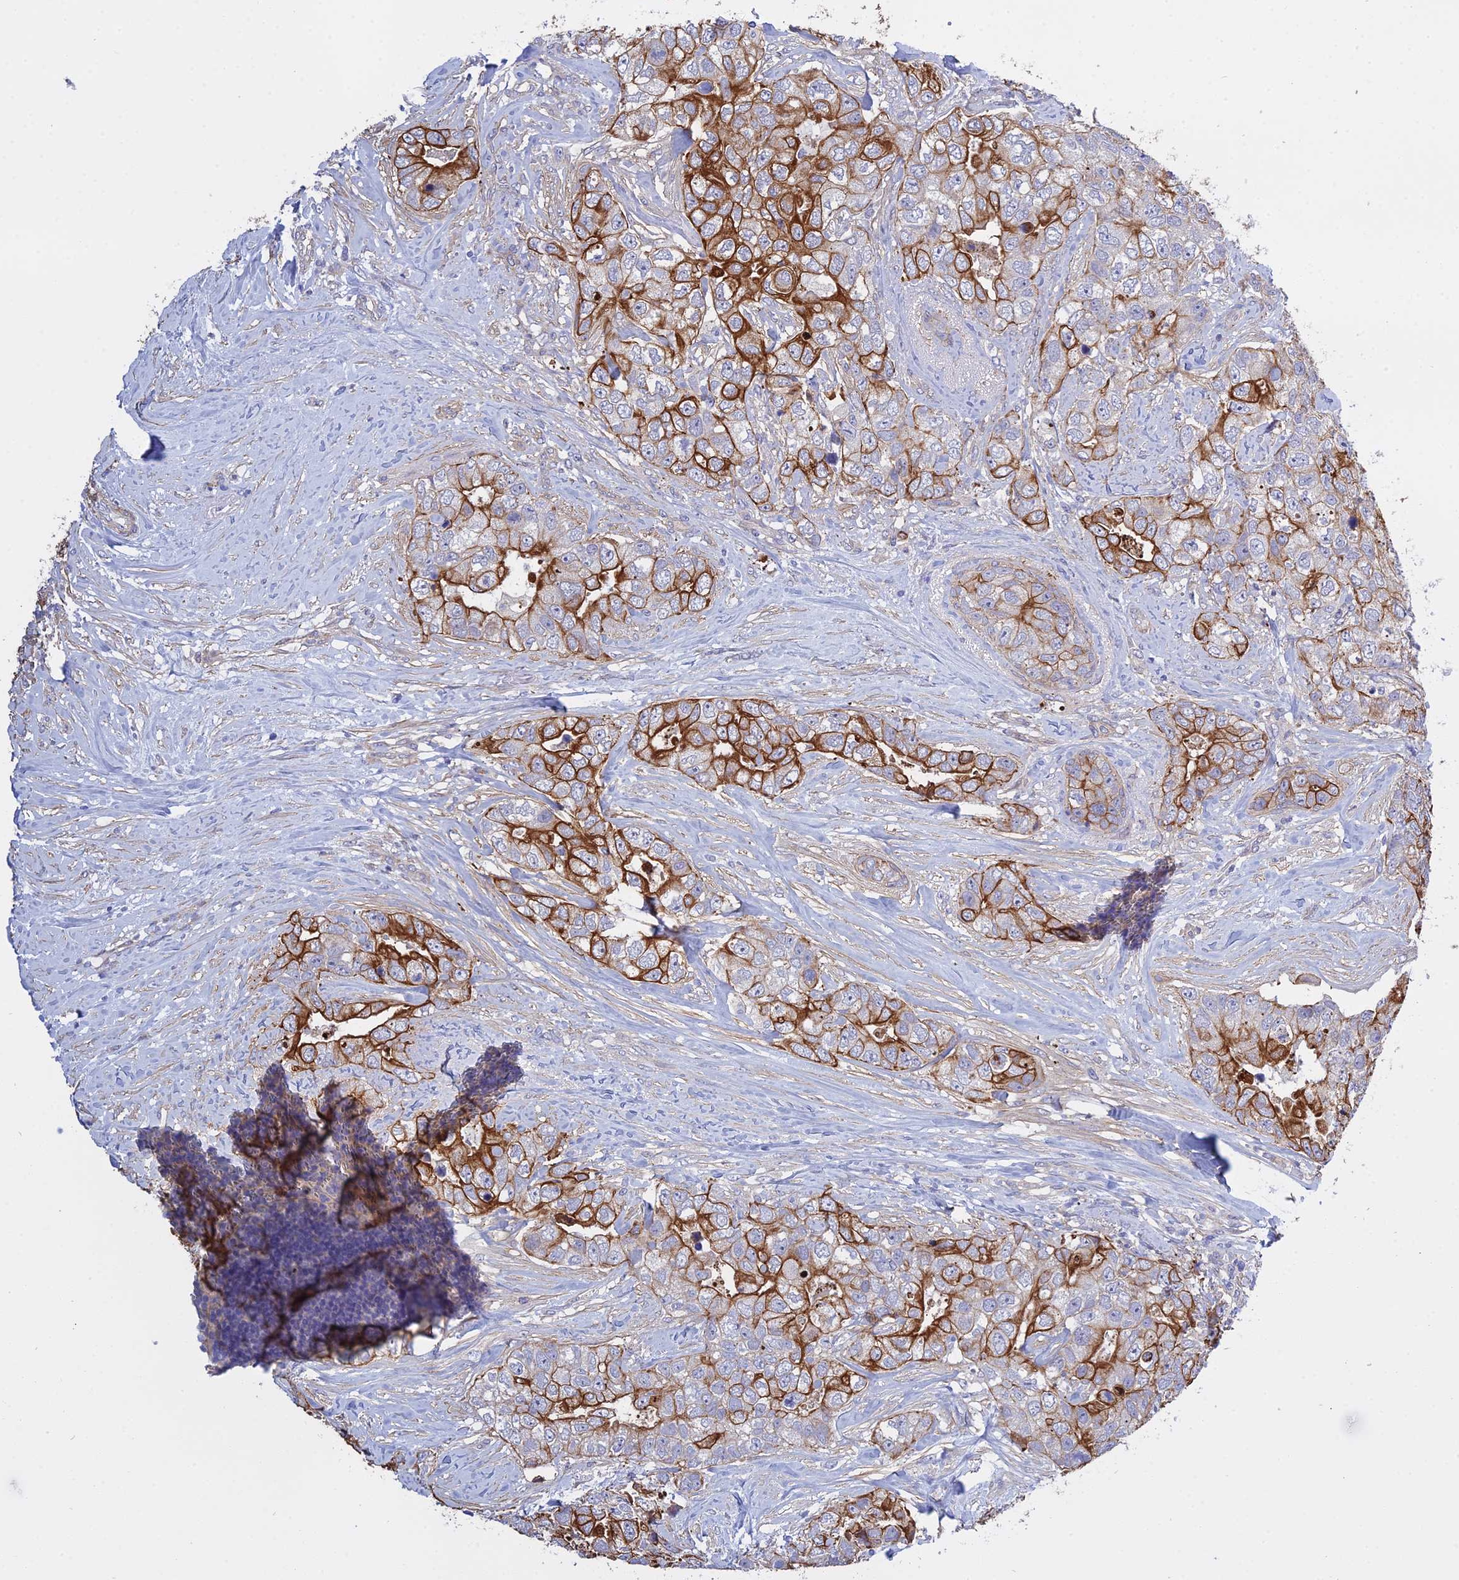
{"staining": {"intensity": "strong", "quantity": "25%-75%", "location": "cytoplasmic/membranous"}, "tissue": "breast cancer", "cell_type": "Tumor cells", "image_type": "cancer", "snomed": [{"axis": "morphology", "description": "Duct carcinoma"}, {"axis": "topography", "description": "Breast"}], "caption": "Immunohistochemical staining of breast cancer displays strong cytoplasmic/membranous protein positivity in approximately 25%-75% of tumor cells.", "gene": "LZTS2", "patient": {"sex": "female", "age": 62}}